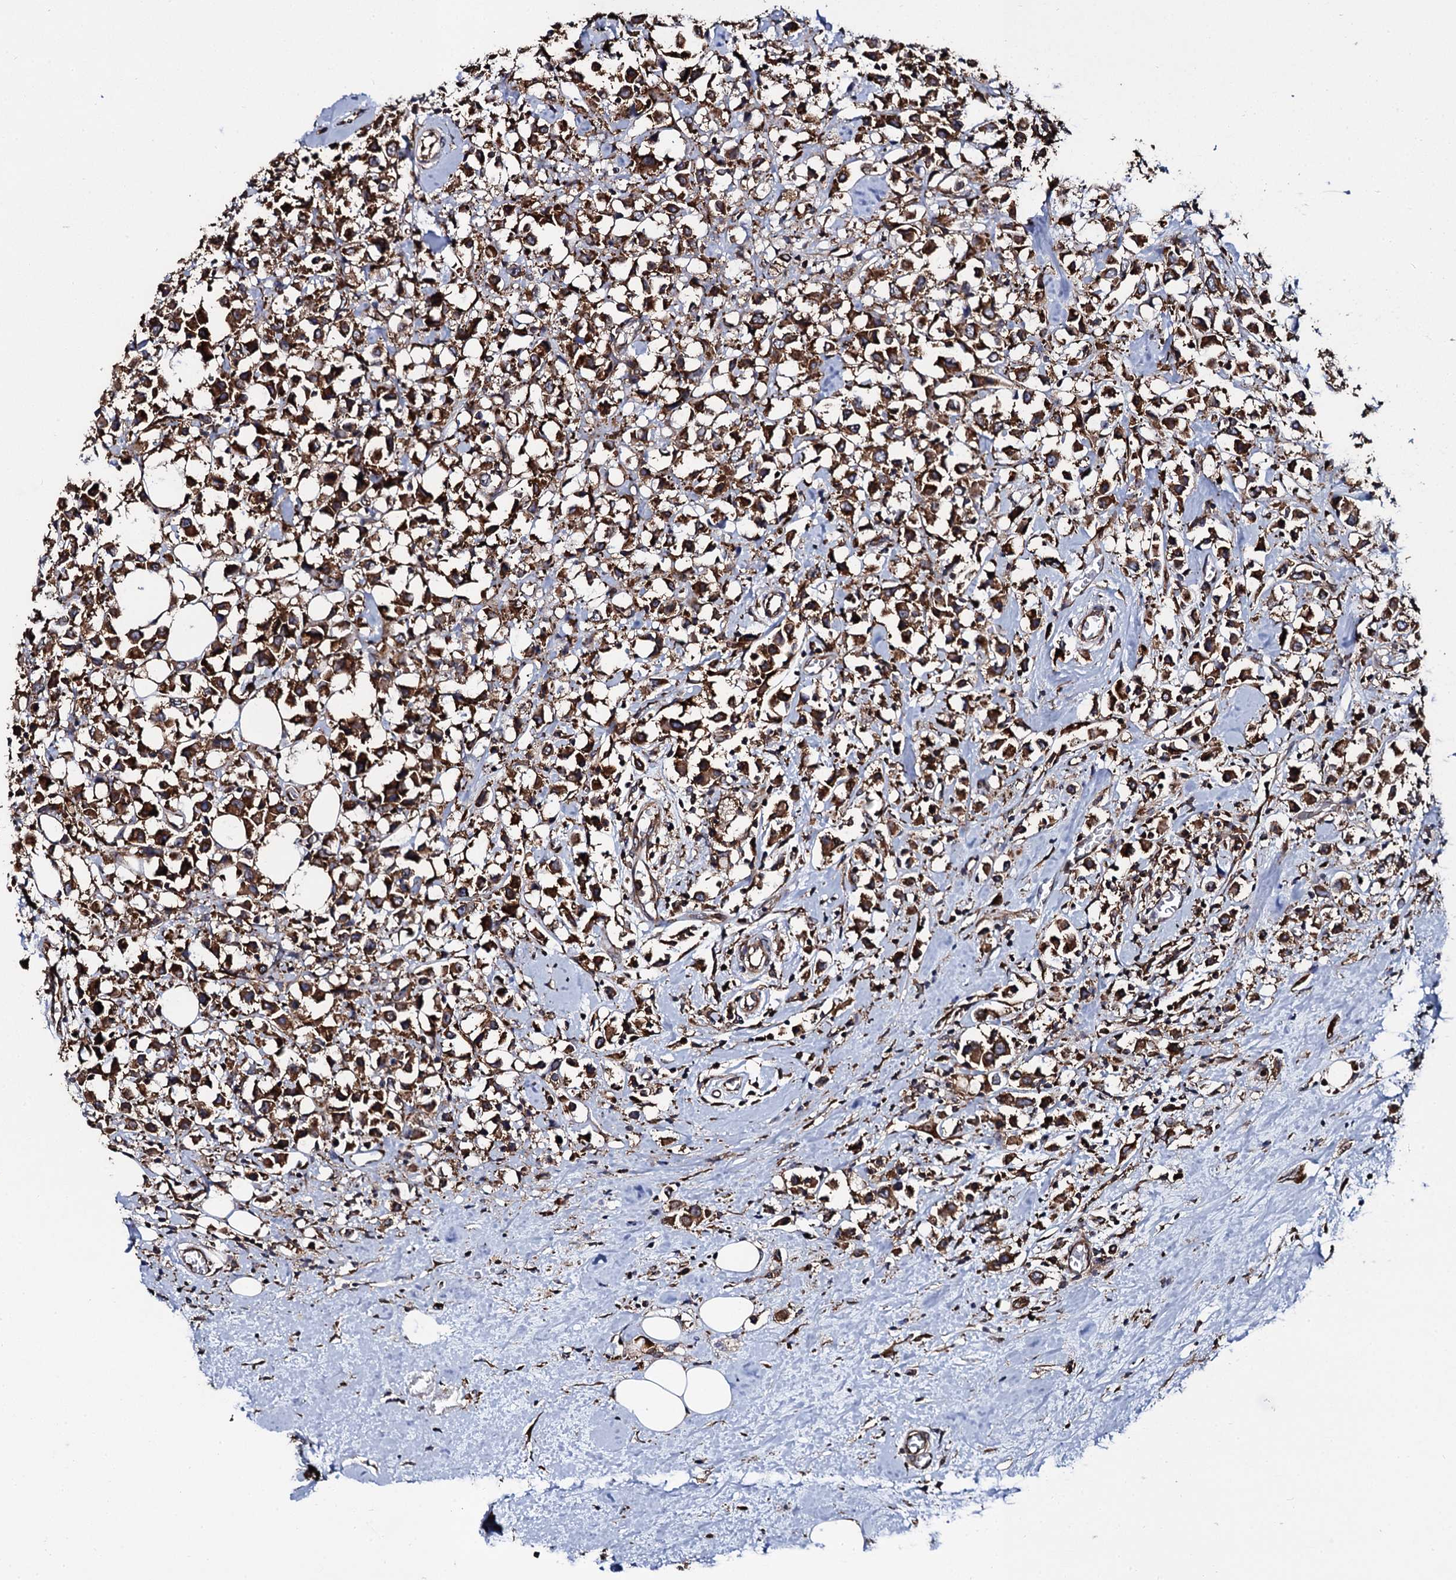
{"staining": {"intensity": "strong", "quantity": ">75%", "location": "cytoplasmic/membranous"}, "tissue": "breast cancer", "cell_type": "Tumor cells", "image_type": "cancer", "snomed": [{"axis": "morphology", "description": "Duct carcinoma"}, {"axis": "topography", "description": "Breast"}], "caption": "Protein staining demonstrates strong cytoplasmic/membranous staining in approximately >75% of tumor cells in breast cancer (intraductal carcinoma).", "gene": "SPTY2D1", "patient": {"sex": "female", "age": 61}}